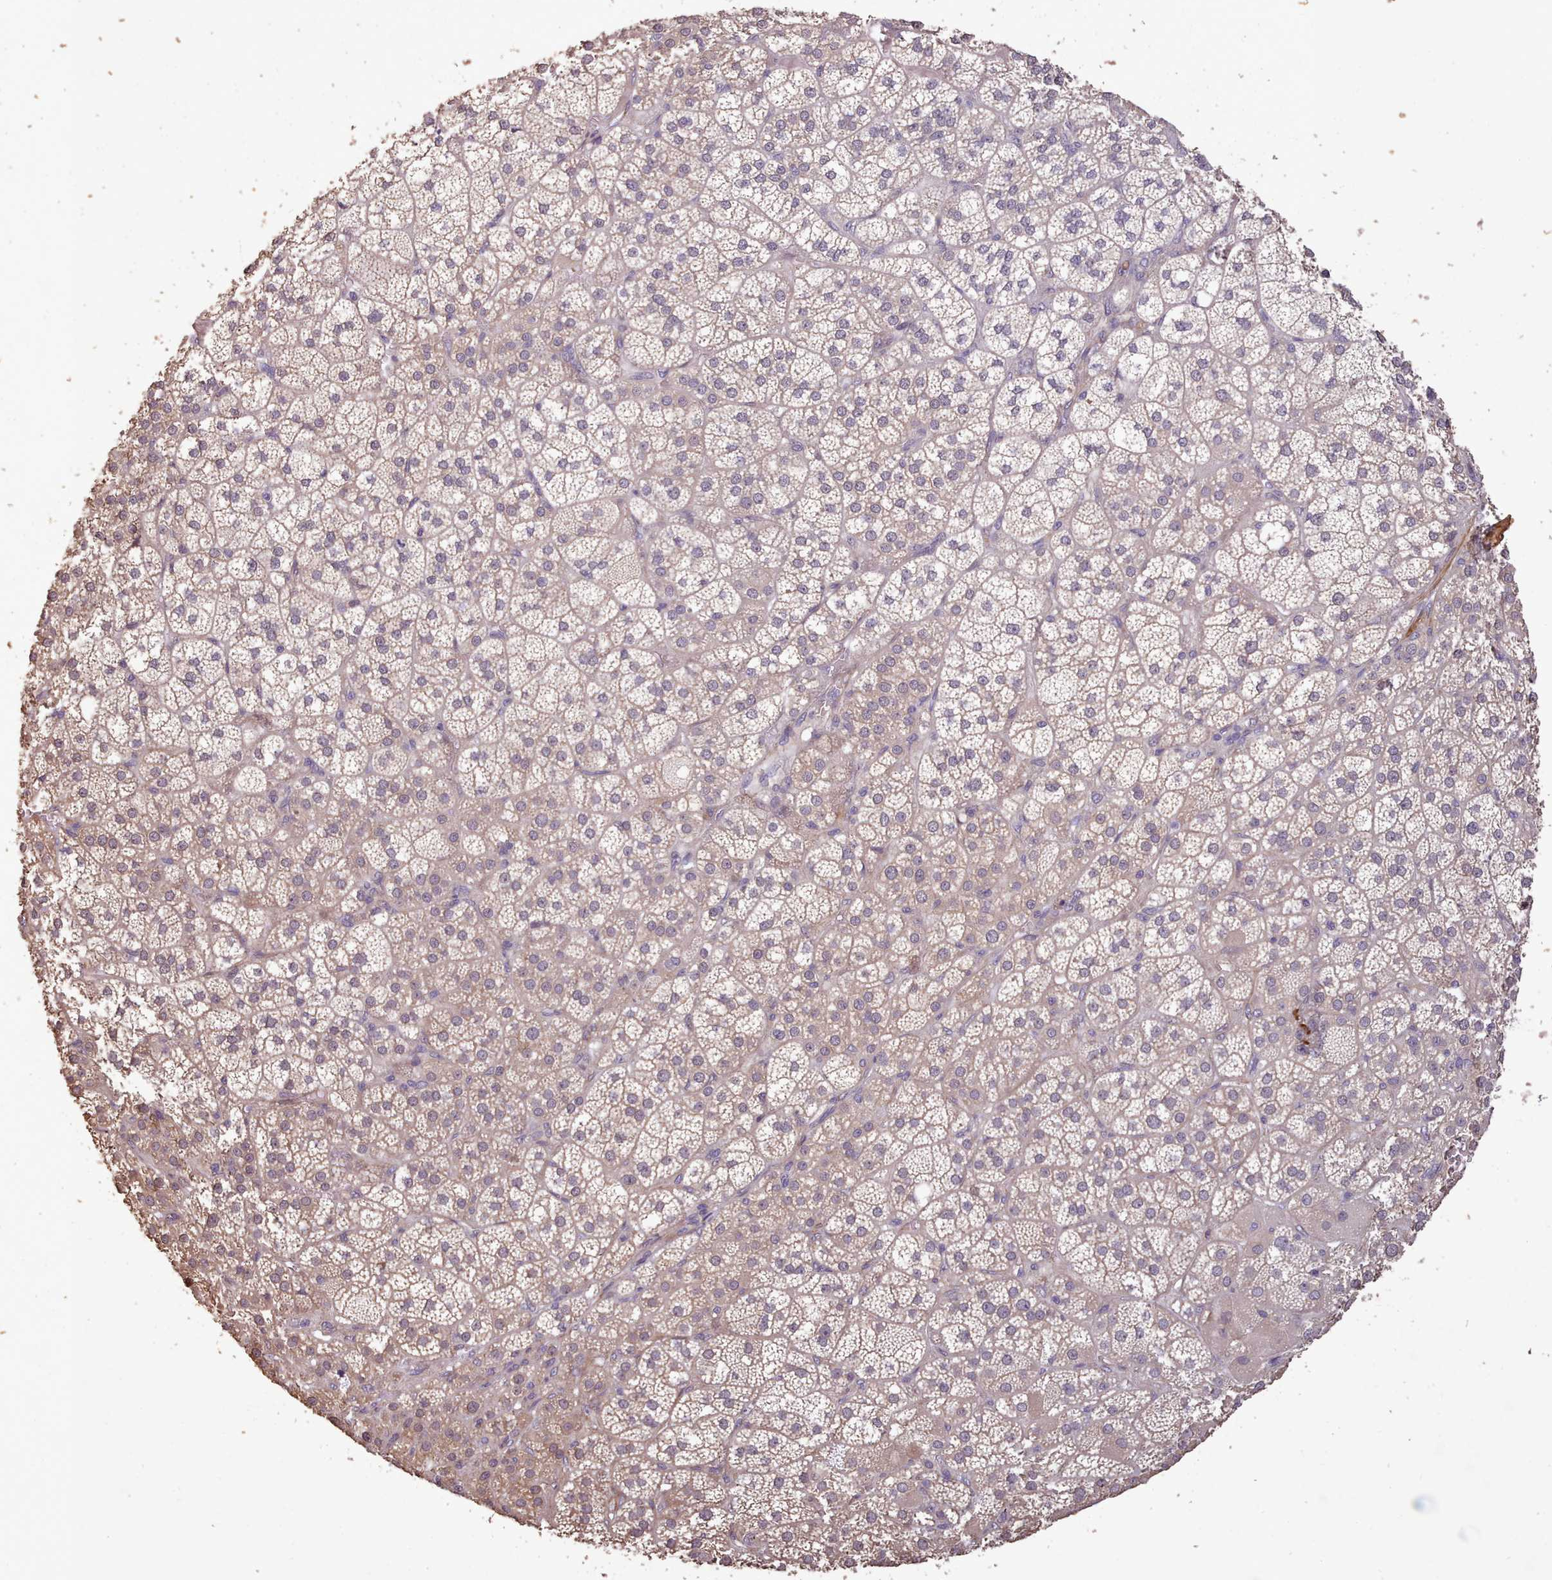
{"staining": {"intensity": "moderate", "quantity": "25%-75%", "location": "cytoplasmic/membranous,nuclear"}, "tissue": "adrenal gland", "cell_type": "Glandular cells", "image_type": "normal", "snomed": [{"axis": "morphology", "description": "Normal tissue, NOS"}, {"axis": "topography", "description": "Adrenal gland"}], "caption": "Protein expression analysis of benign human adrenal gland reveals moderate cytoplasmic/membranous,nuclear positivity in approximately 25%-75% of glandular cells.", "gene": "NLRC4", "patient": {"sex": "female", "age": 60}}